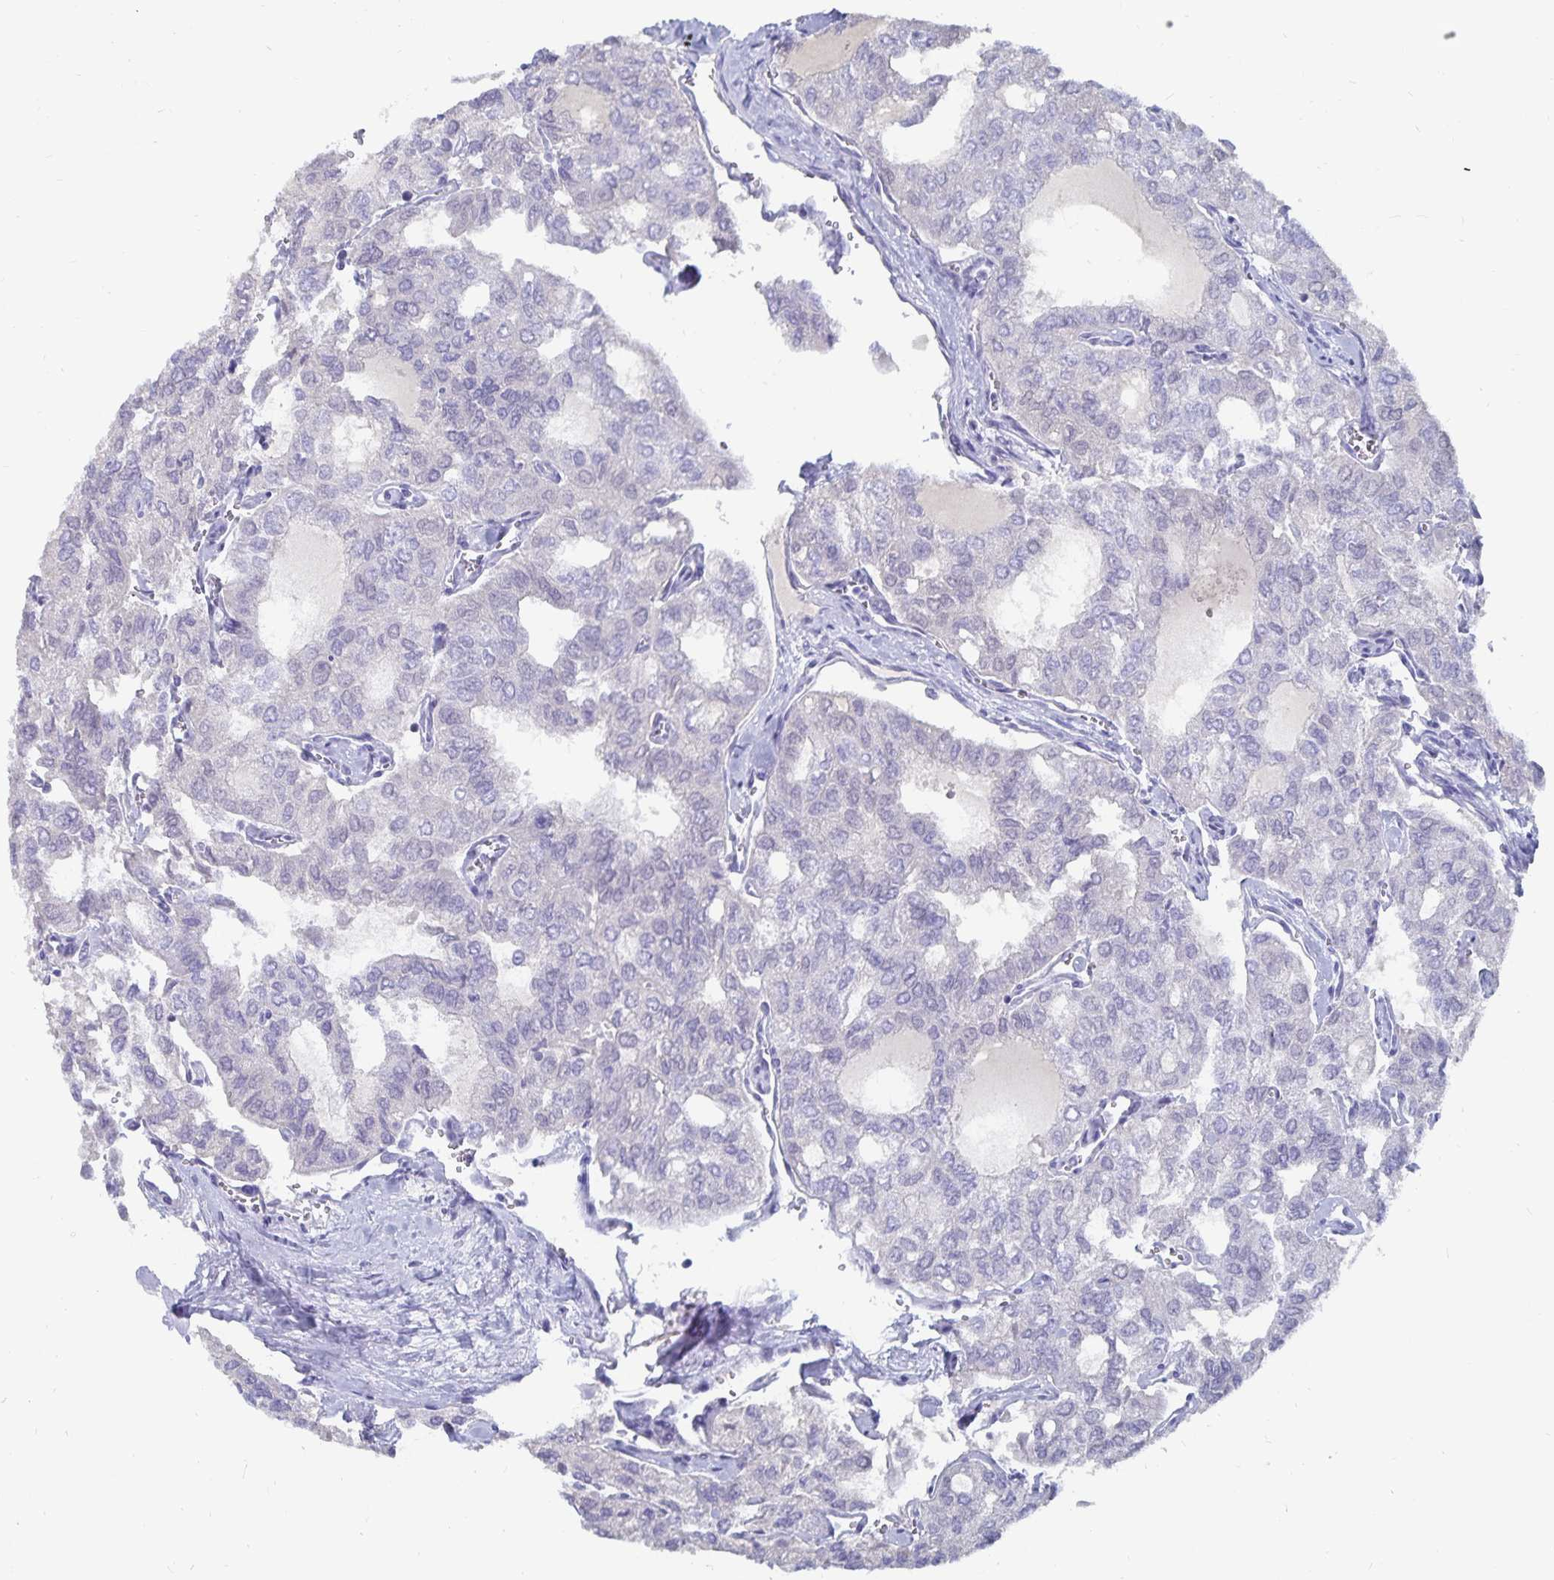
{"staining": {"intensity": "negative", "quantity": "none", "location": "none"}, "tissue": "thyroid cancer", "cell_type": "Tumor cells", "image_type": "cancer", "snomed": [{"axis": "morphology", "description": "Follicular adenoma carcinoma, NOS"}, {"axis": "topography", "description": "Thyroid gland"}], "caption": "Immunohistochemistry of thyroid cancer (follicular adenoma carcinoma) reveals no staining in tumor cells. (DAB (3,3'-diaminobenzidine) IHC visualized using brightfield microscopy, high magnification).", "gene": "CFAP69", "patient": {"sex": "male", "age": 75}}